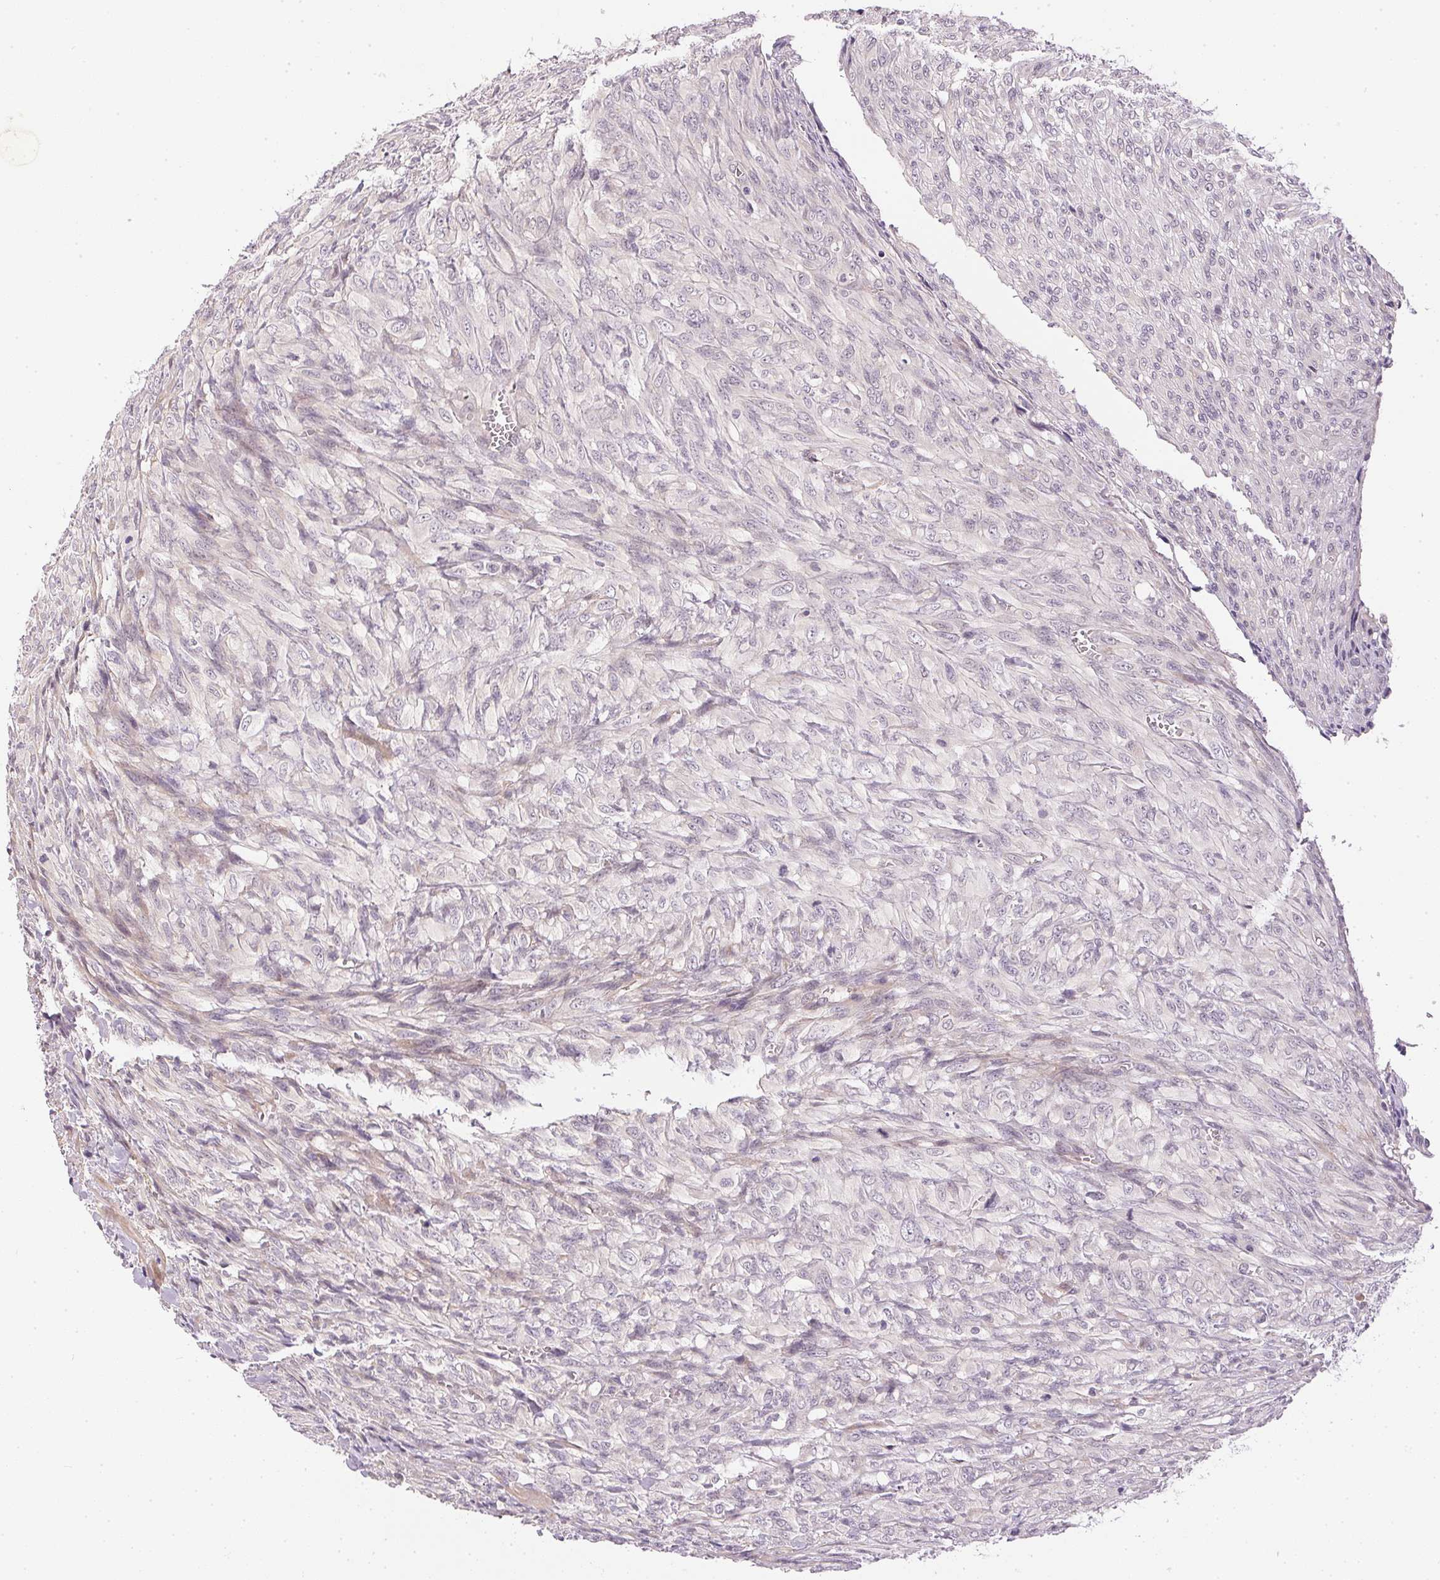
{"staining": {"intensity": "negative", "quantity": "none", "location": "none"}, "tissue": "renal cancer", "cell_type": "Tumor cells", "image_type": "cancer", "snomed": [{"axis": "morphology", "description": "Adenocarcinoma, NOS"}, {"axis": "topography", "description": "Kidney"}], "caption": "Renal cancer stained for a protein using immunohistochemistry reveals no expression tumor cells.", "gene": "TTC23L", "patient": {"sex": "male", "age": 58}}